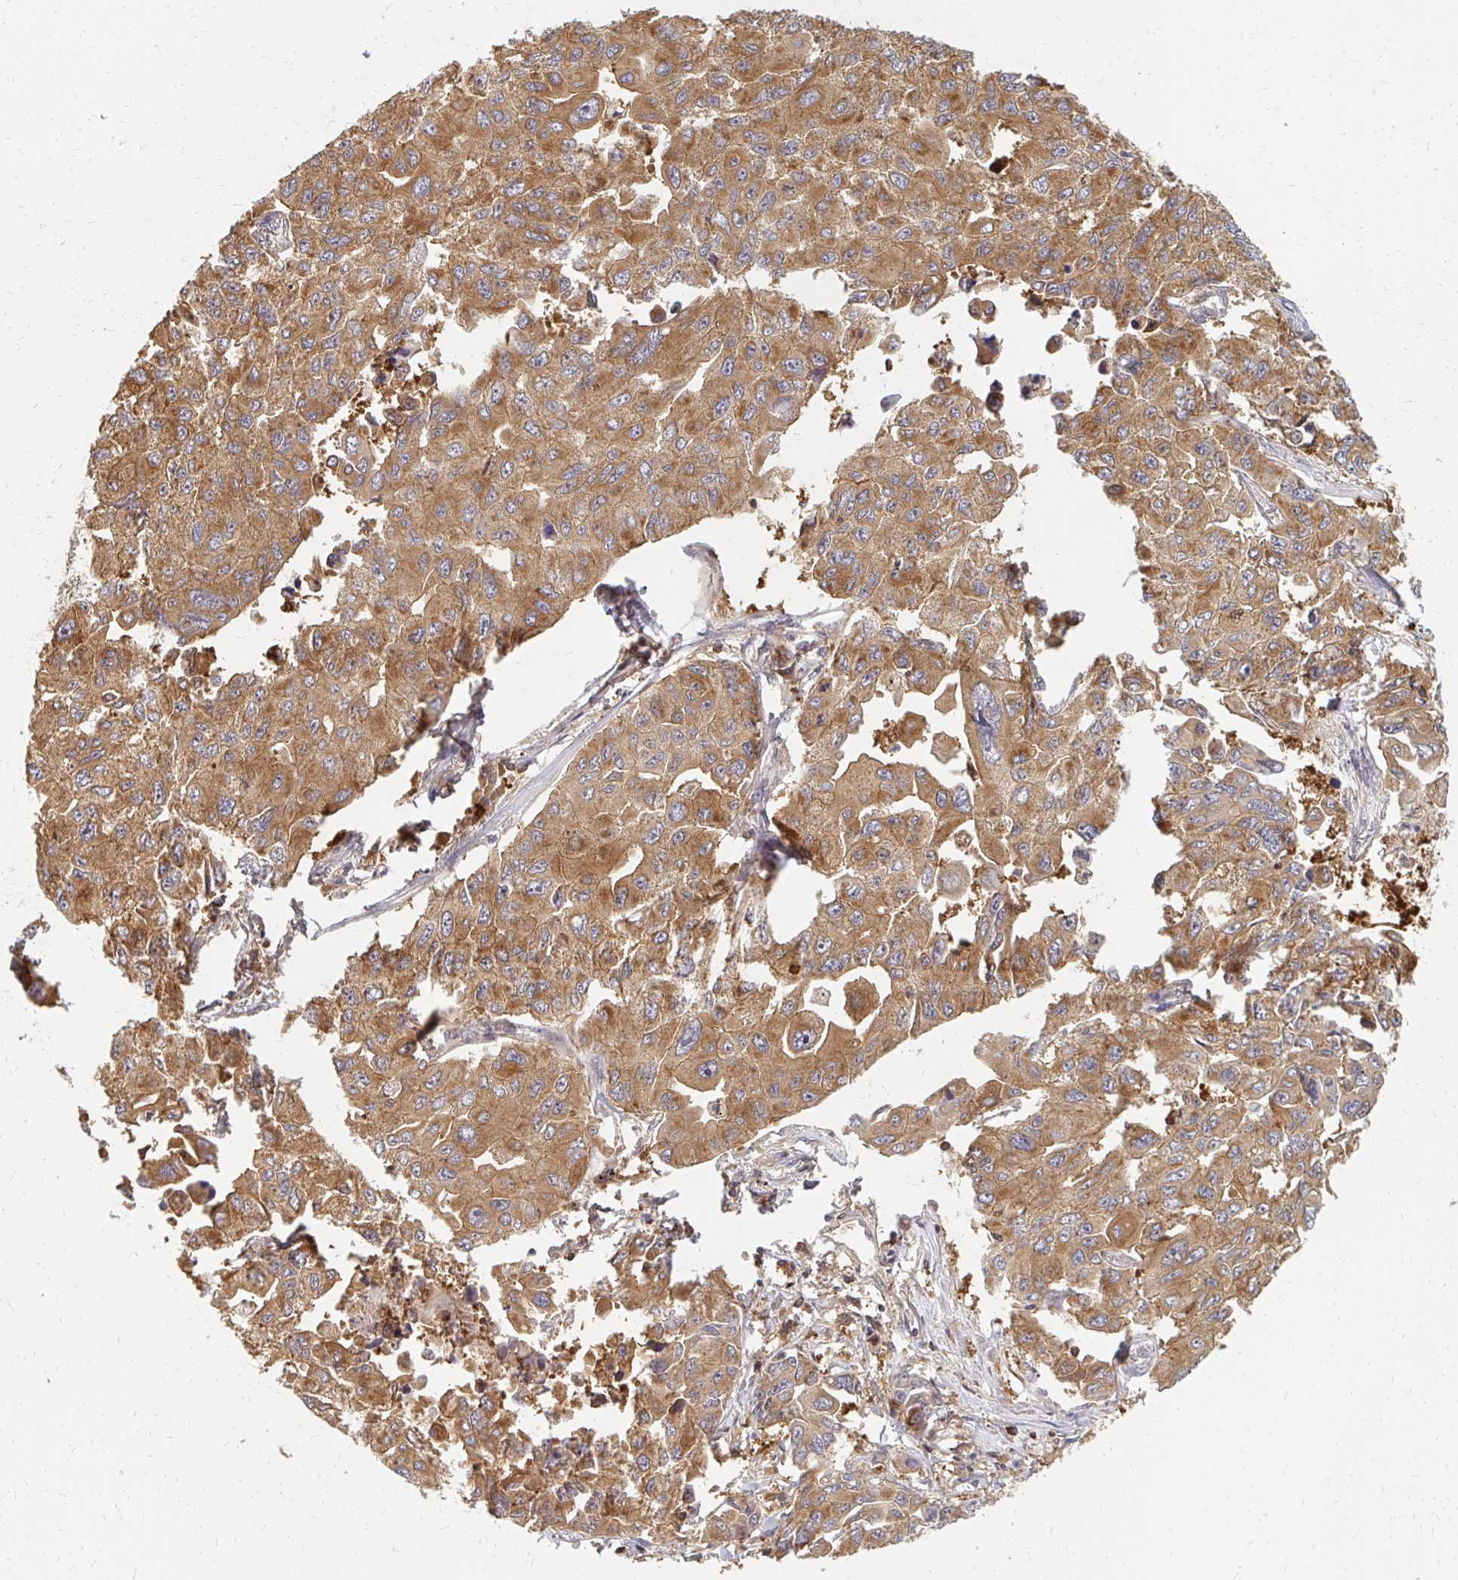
{"staining": {"intensity": "moderate", "quantity": ">75%", "location": "cytoplasmic/membranous"}, "tissue": "lung cancer", "cell_type": "Tumor cells", "image_type": "cancer", "snomed": [{"axis": "morphology", "description": "Adenocarcinoma, NOS"}, {"axis": "topography", "description": "Lung"}], "caption": "Immunohistochemical staining of human lung adenocarcinoma displays medium levels of moderate cytoplasmic/membranous expression in approximately >75% of tumor cells. Nuclei are stained in blue.", "gene": "ZNF285", "patient": {"sex": "male", "age": 64}}